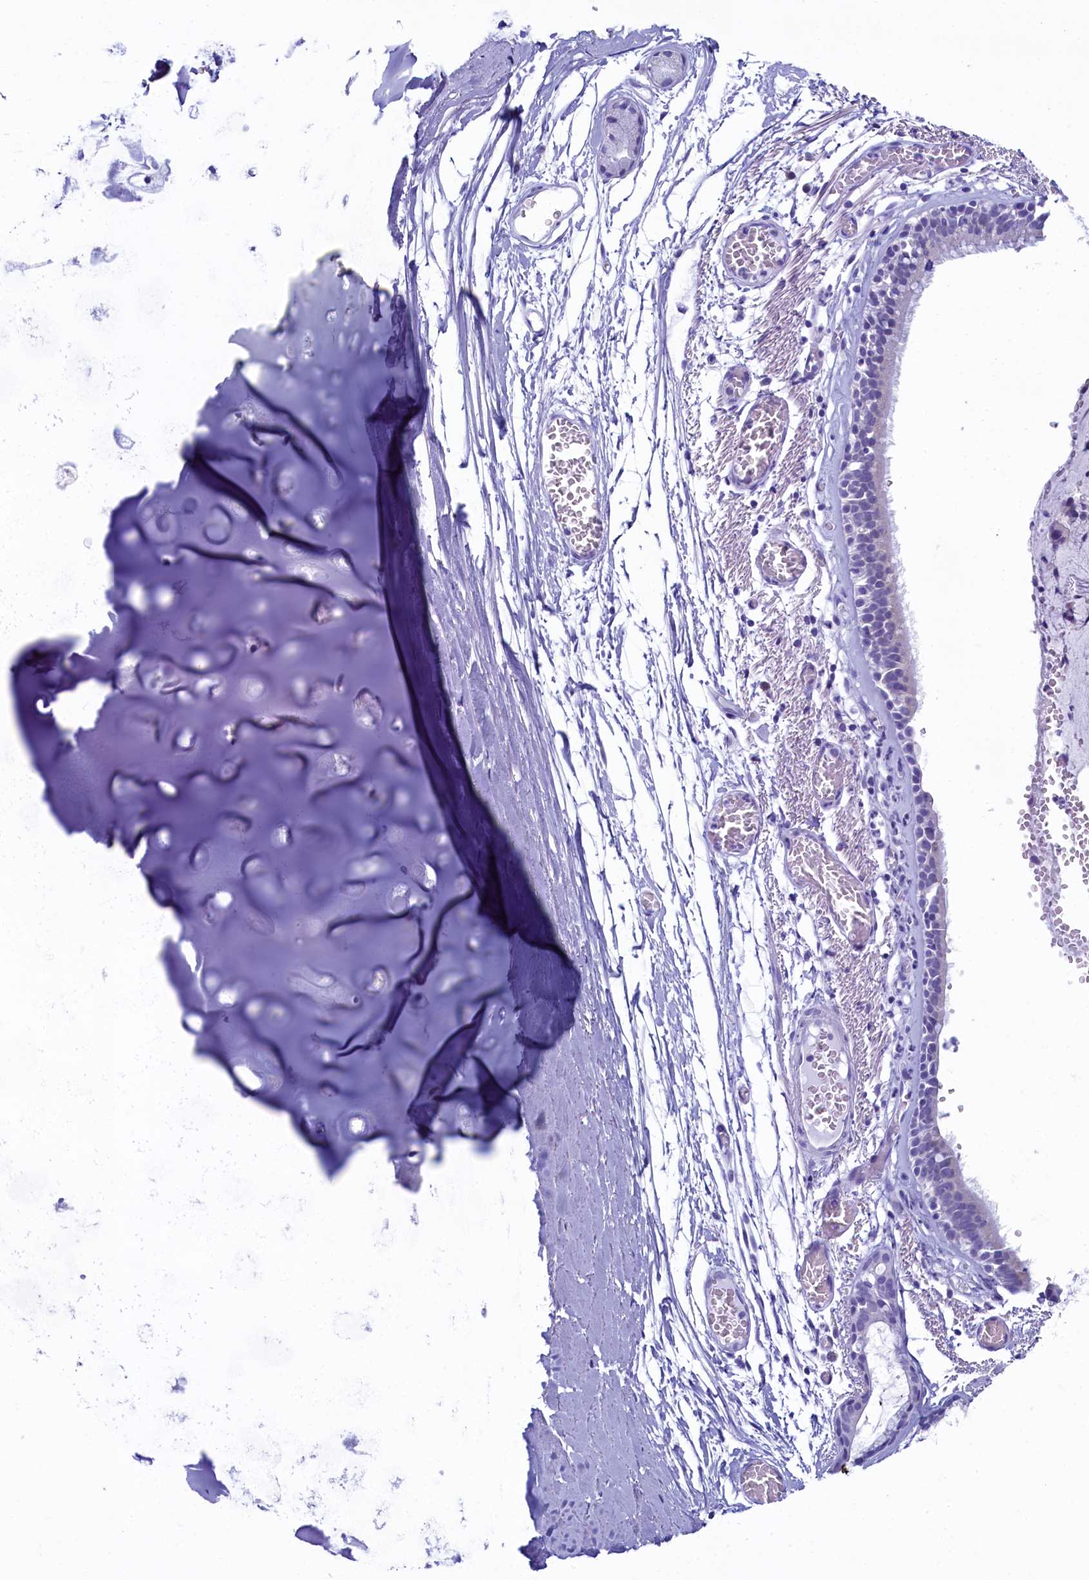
{"staining": {"intensity": "negative", "quantity": "none", "location": "none"}, "tissue": "bronchus", "cell_type": "Respiratory epithelial cells", "image_type": "normal", "snomed": [{"axis": "morphology", "description": "Normal tissue, NOS"}, {"axis": "topography", "description": "Bronchus"}, {"axis": "topography", "description": "Lung"}], "caption": "Immunohistochemistry (IHC) histopathology image of benign bronchus stained for a protein (brown), which shows no expression in respiratory epithelial cells.", "gene": "SKA3", "patient": {"sex": "male", "age": 56}}